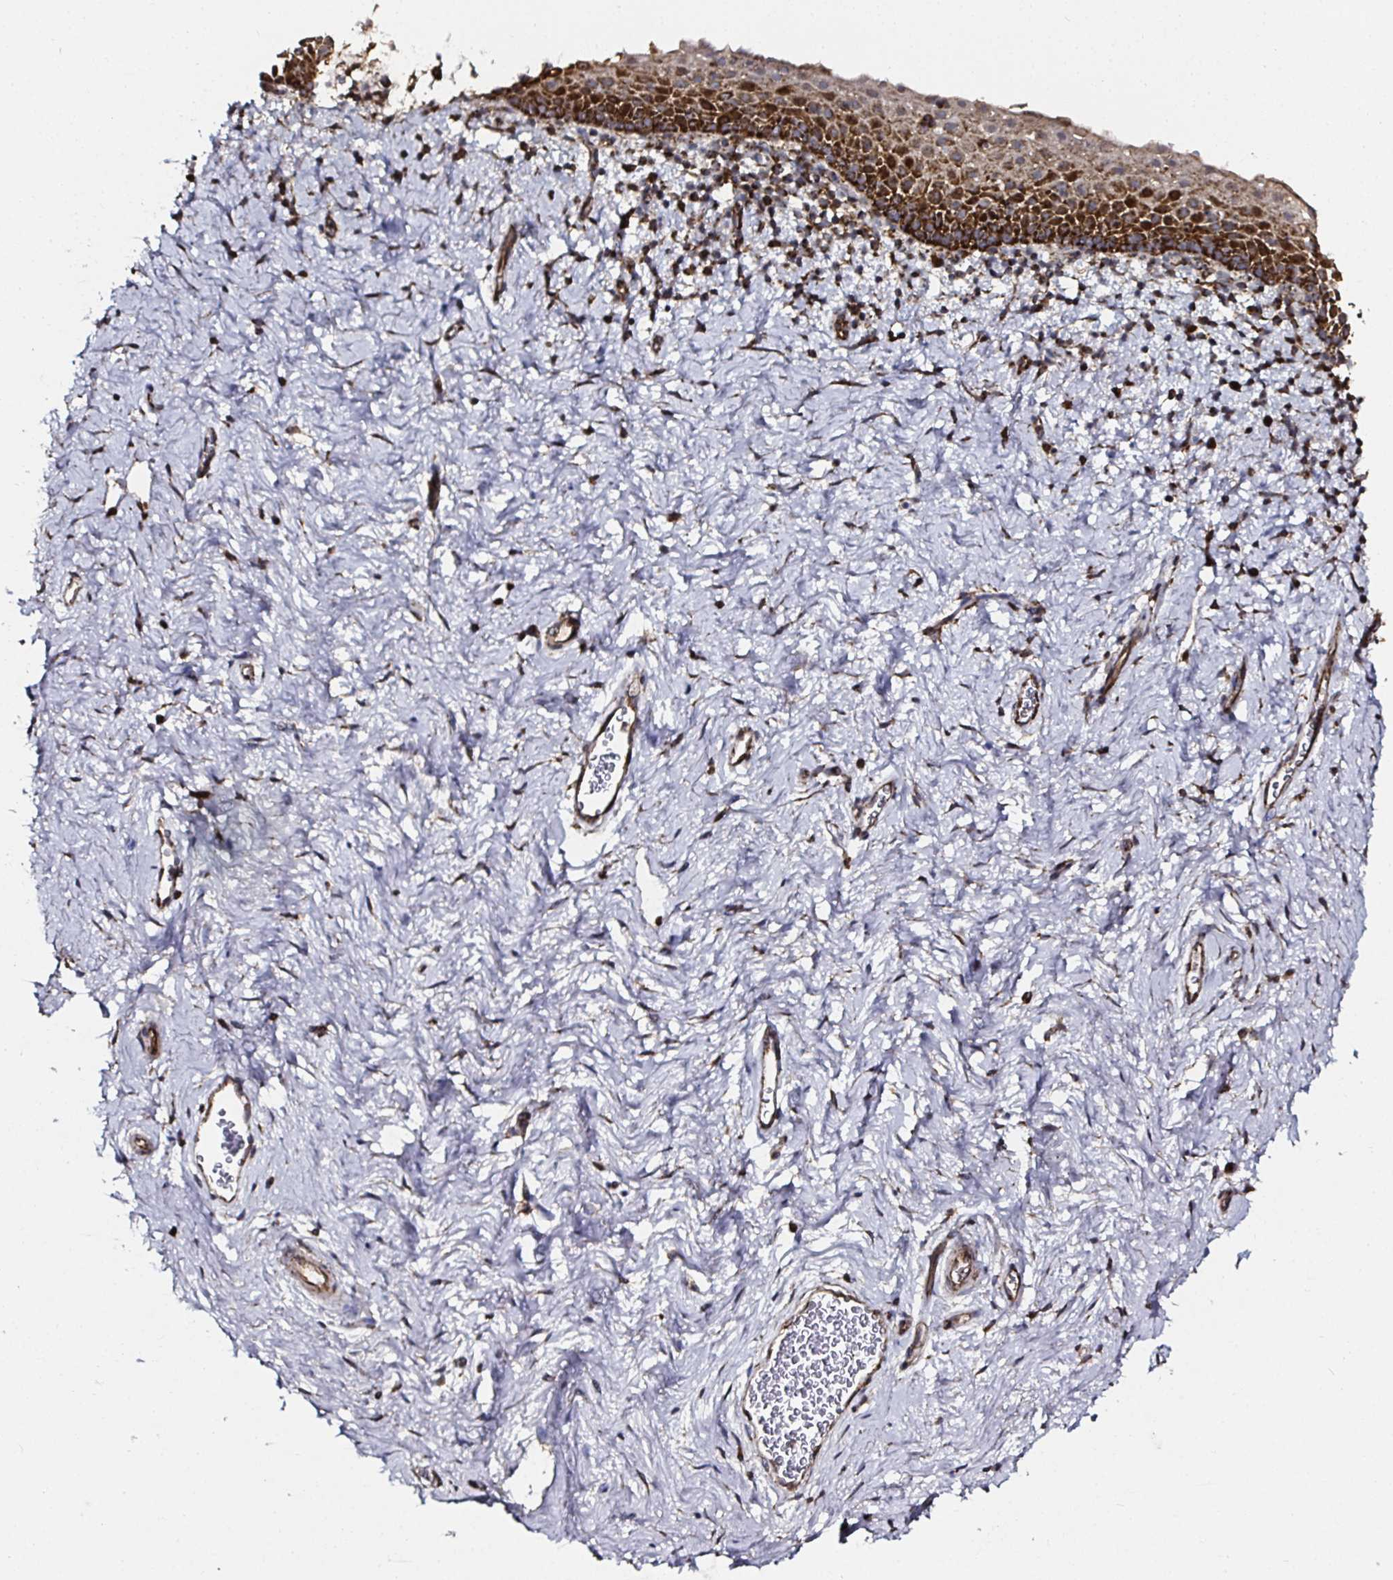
{"staining": {"intensity": "strong", "quantity": ">75%", "location": "cytoplasmic/membranous"}, "tissue": "vagina", "cell_type": "Squamous epithelial cells", "image_type": "normal", "snomed": [{"axis": "morphology", "description": "Normal tissue, NOS"}, {"axis": "topography", "description": "Vagina"}], "caption": "Unremarkable vagina was stained to show a protein in brown. There is high levels of strong cytoplasmic/membranous expression in approximately >75% of squamous epithelial cells.", "gene": "ATAD3A", "patient": {"sex": "female", "age": 61}}